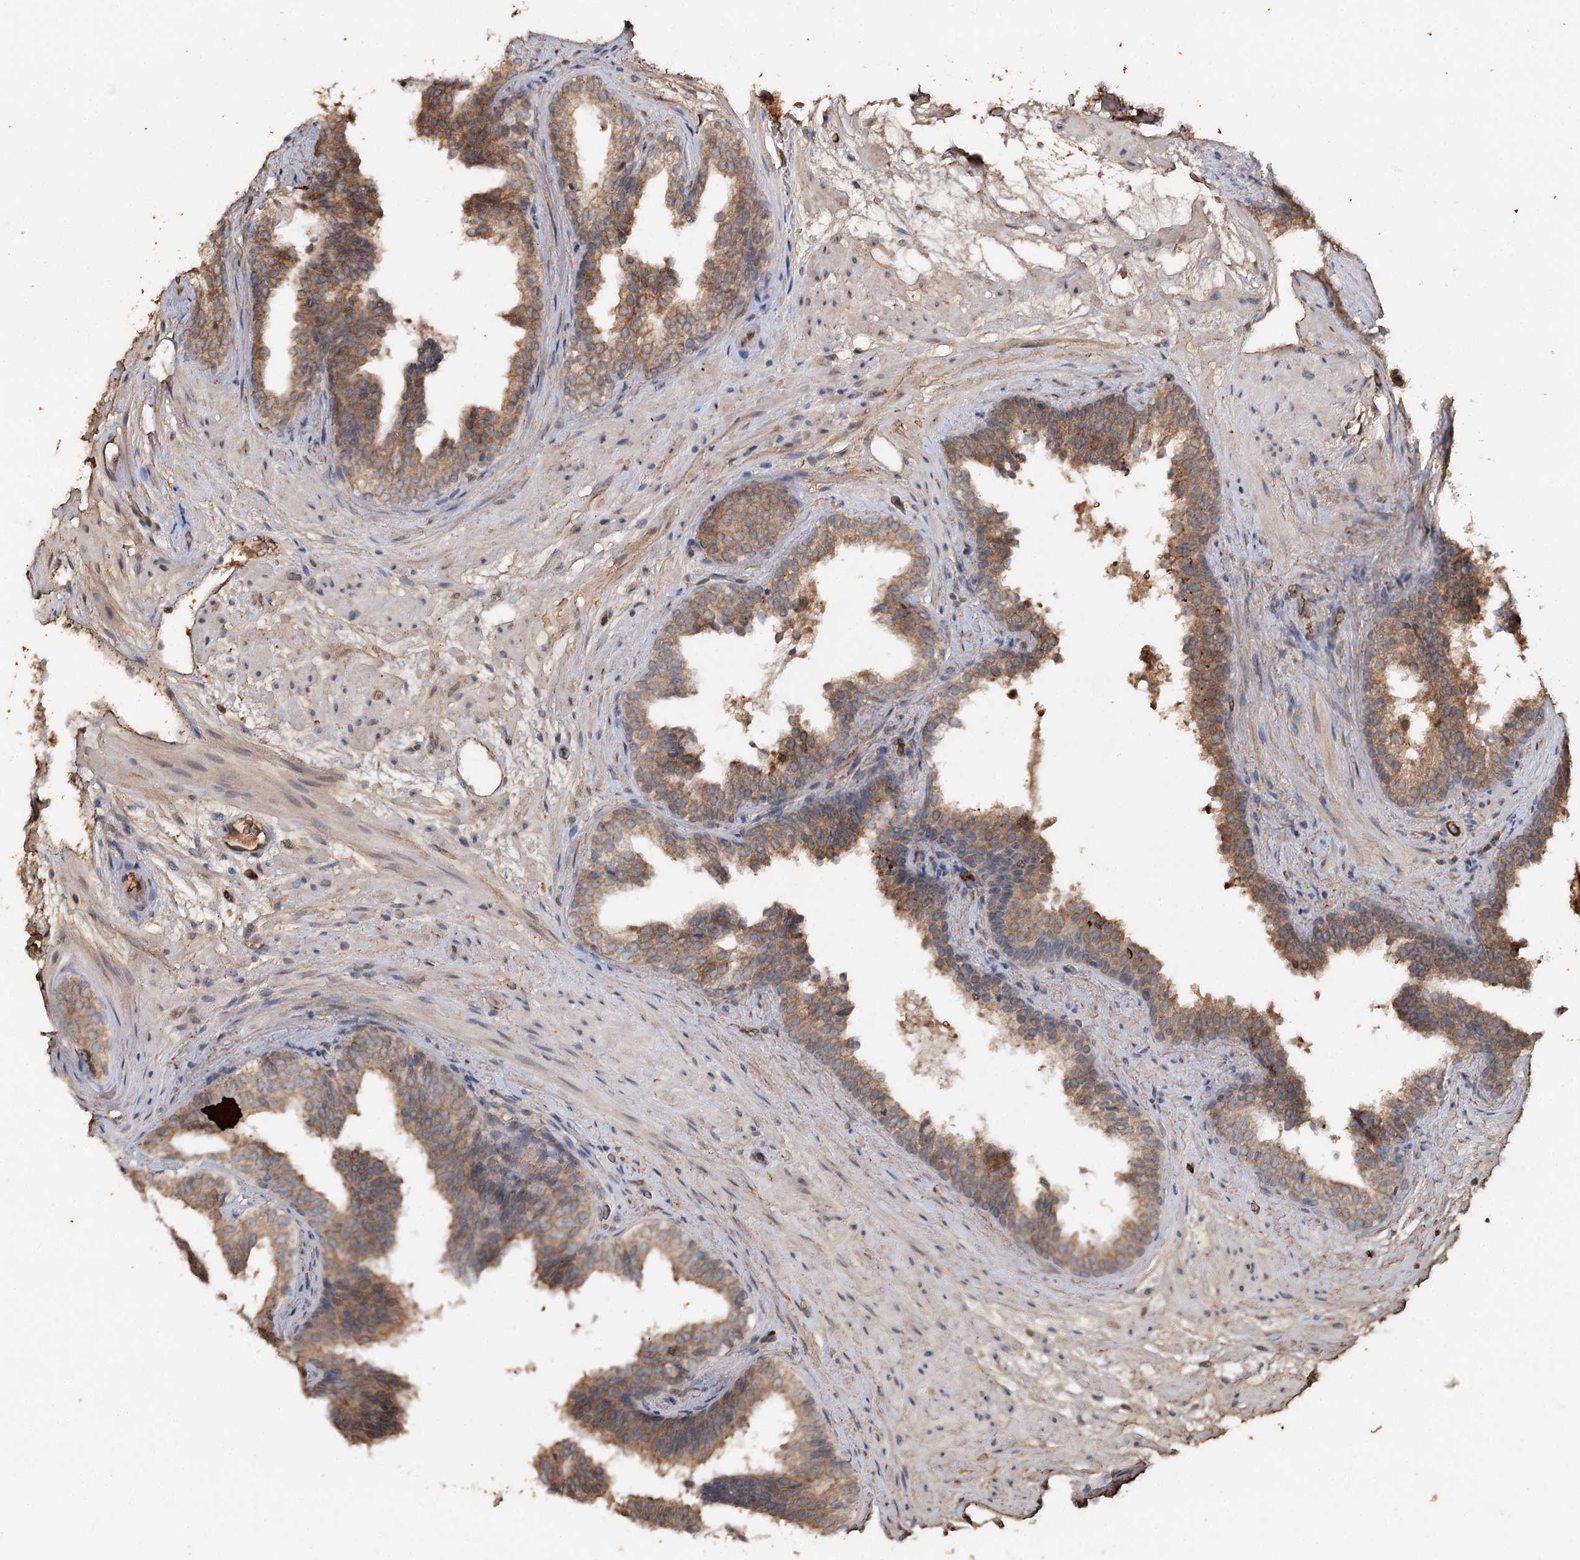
{"staining": {"intensity": "moderate", "quantity": ">75%", "location": "cytoplasmic/membranous"}, "tissue": "prostate cancer", "cell_type": "Tumor cells", "image_type": "cancer", "snomed": [{"axis": "morphology", "description": "Adenocarcinoma, High grade"}, {"axis": "topography", "description": "Prostate"}], "caption": "IHC of human prostate cancer shows medium levels of moderate cytoplasmic/membranous staining in approximately >75% of tumor cells.", "gene": "SYVN1", "patient": {"sex": "male", "age": 59}}